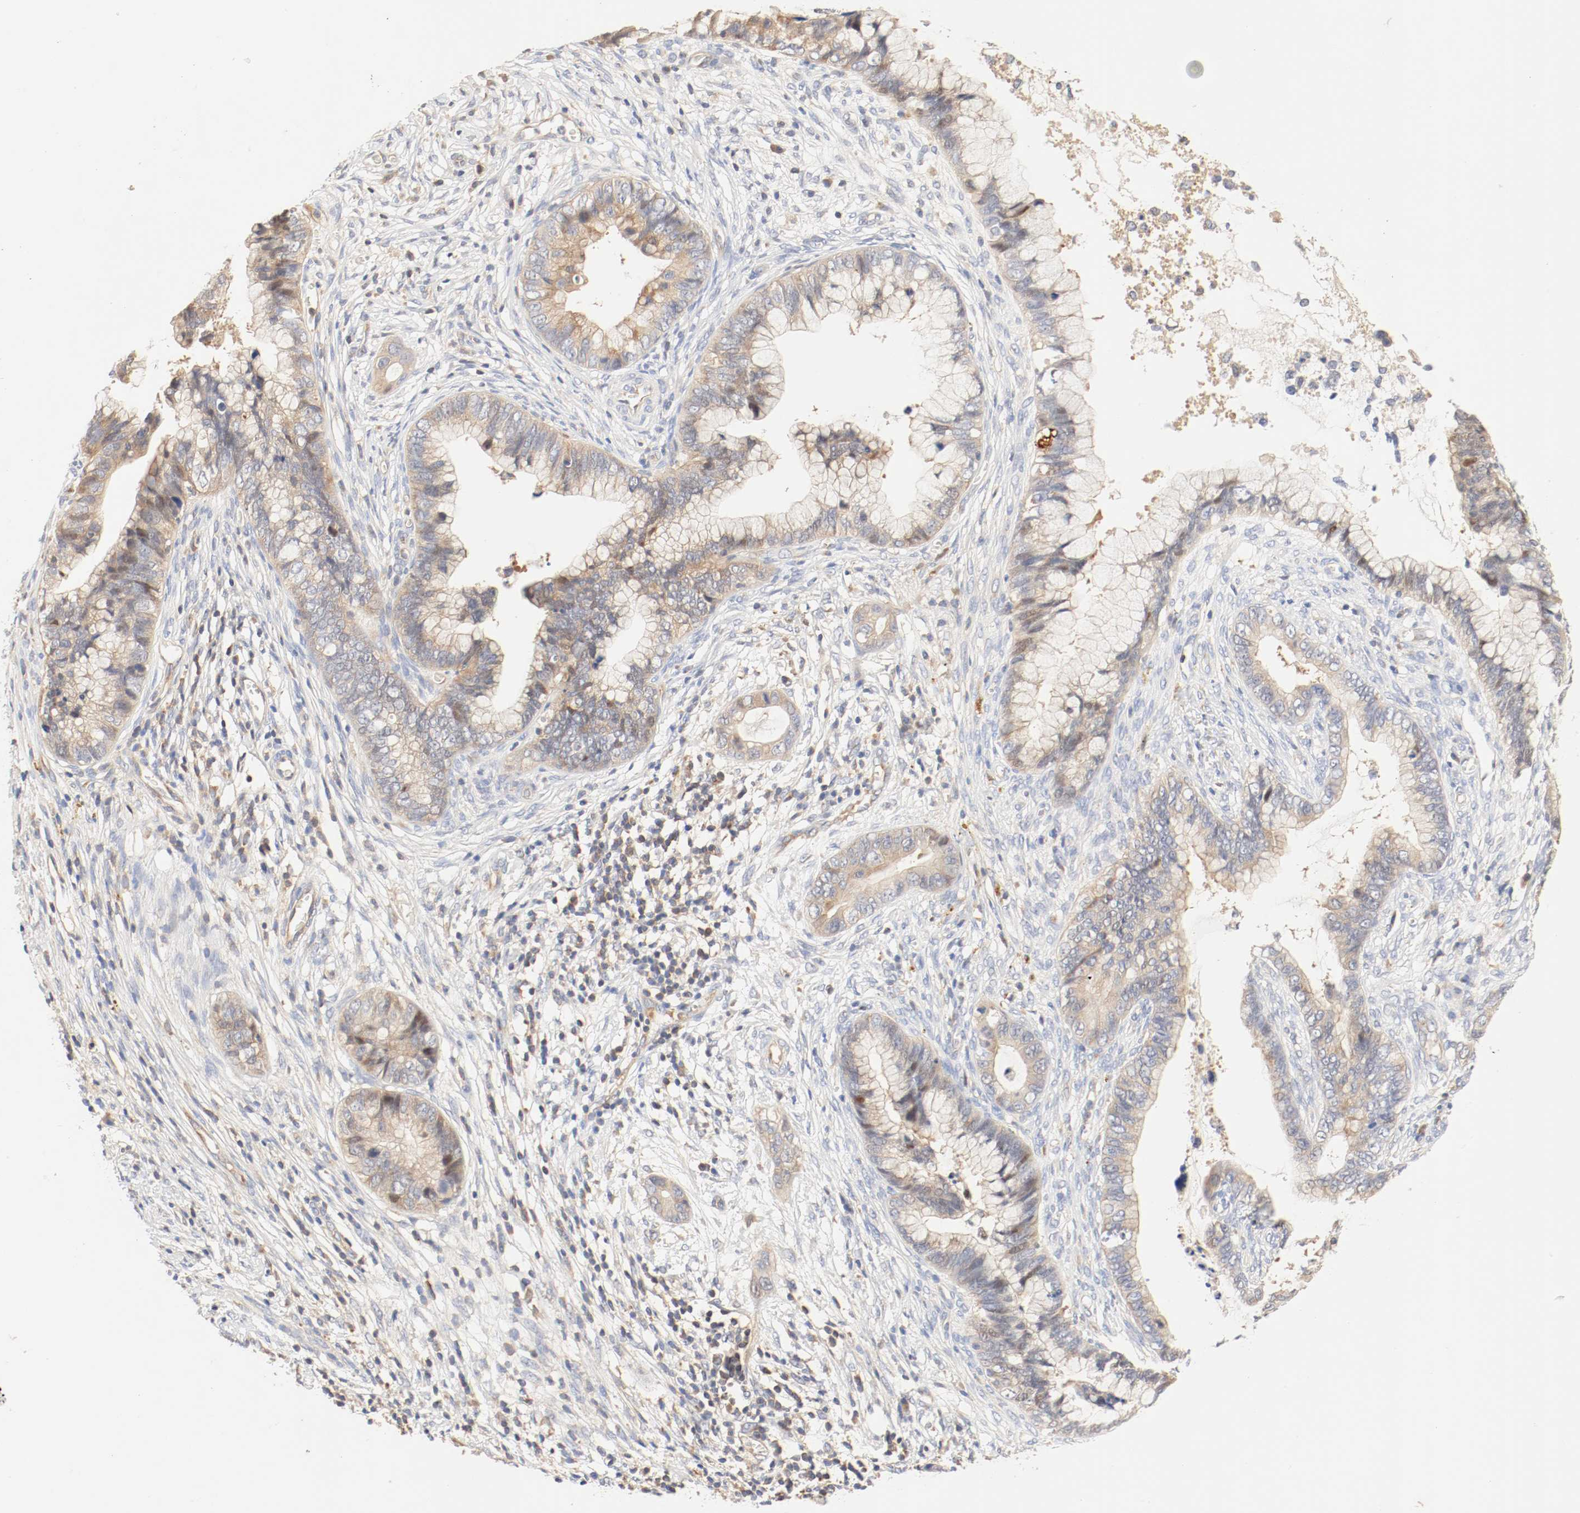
{"staining": {"intensity": "moderate", "quantity": ">75%", "location": "cytoplasmic/membranous"}, "tissue": "cervical cancer", "cell_type": "Tumor cells", "image_type": "cancer", "snomed": [{"axis": "morphology", "description": "Adenocarcinoma, NOS"}, {"axis": "topography", "description": "Cervix"}], "caption": "Cervical cancer stained with IHC shows moderate cytoplasmic/membranous staining in approximately >75% of tumor cells. (DAB (3,3'-diaminobenzidine) IHC with brightfield microscopy, high magnification).", "gene": "GIT1", "patient": {"sex": "female", "age": 44}}